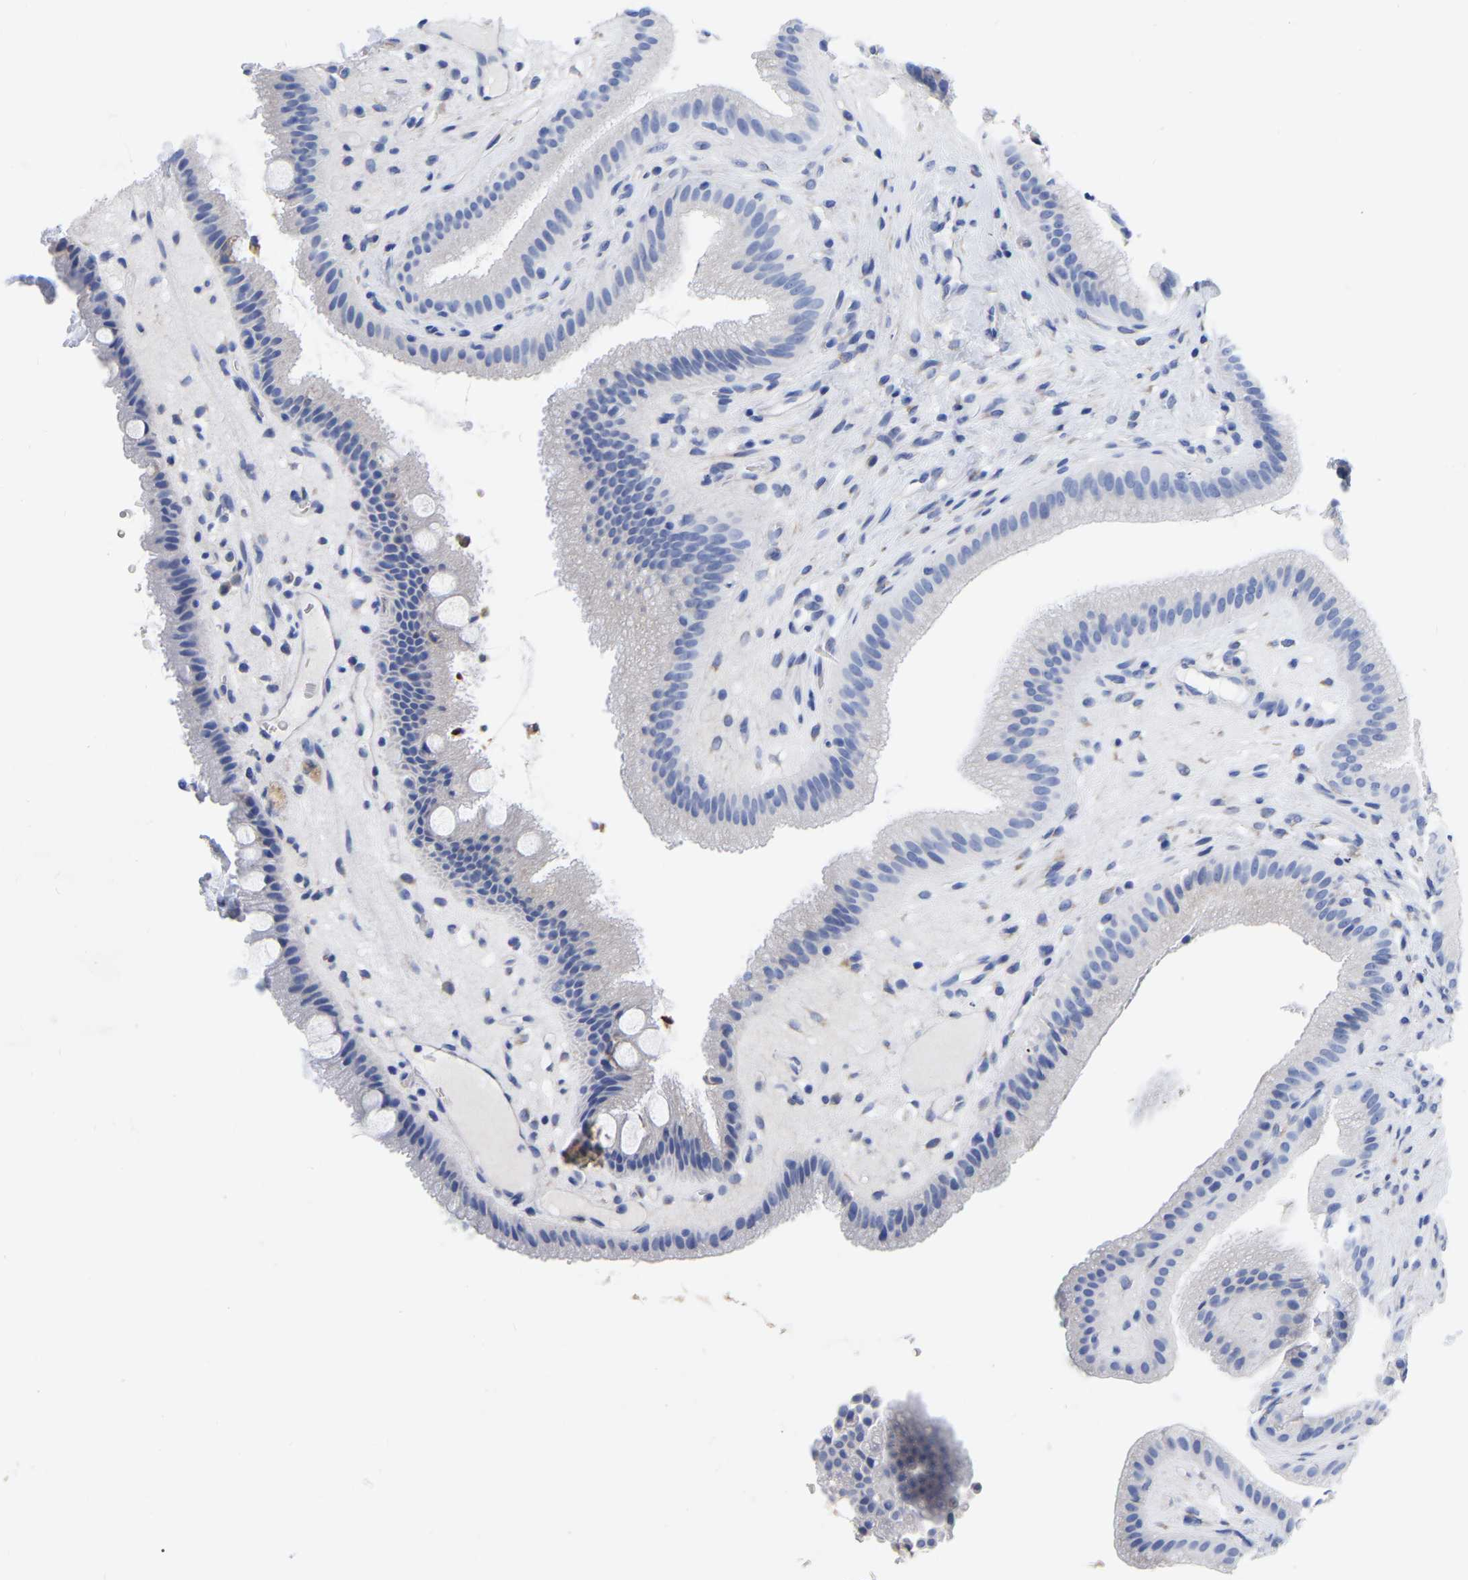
{"staining": {"intensity": "negative", "quantity": "none", "location": "none"}, "tissue": "gallbladder", "cell_type": "Glandular cells", "image_type": "normal", "snomed": [{"axis": "morphology", "description": "Normal tissue, NOS"}, {"axis": "topography", "description": "Gallbladder"}], "caption": "IHC of unremarkable gallbladder demonstrates no staining in glandular cells.", "gene": "GDF3", "patient": {"sex": "male", "age": 49}}